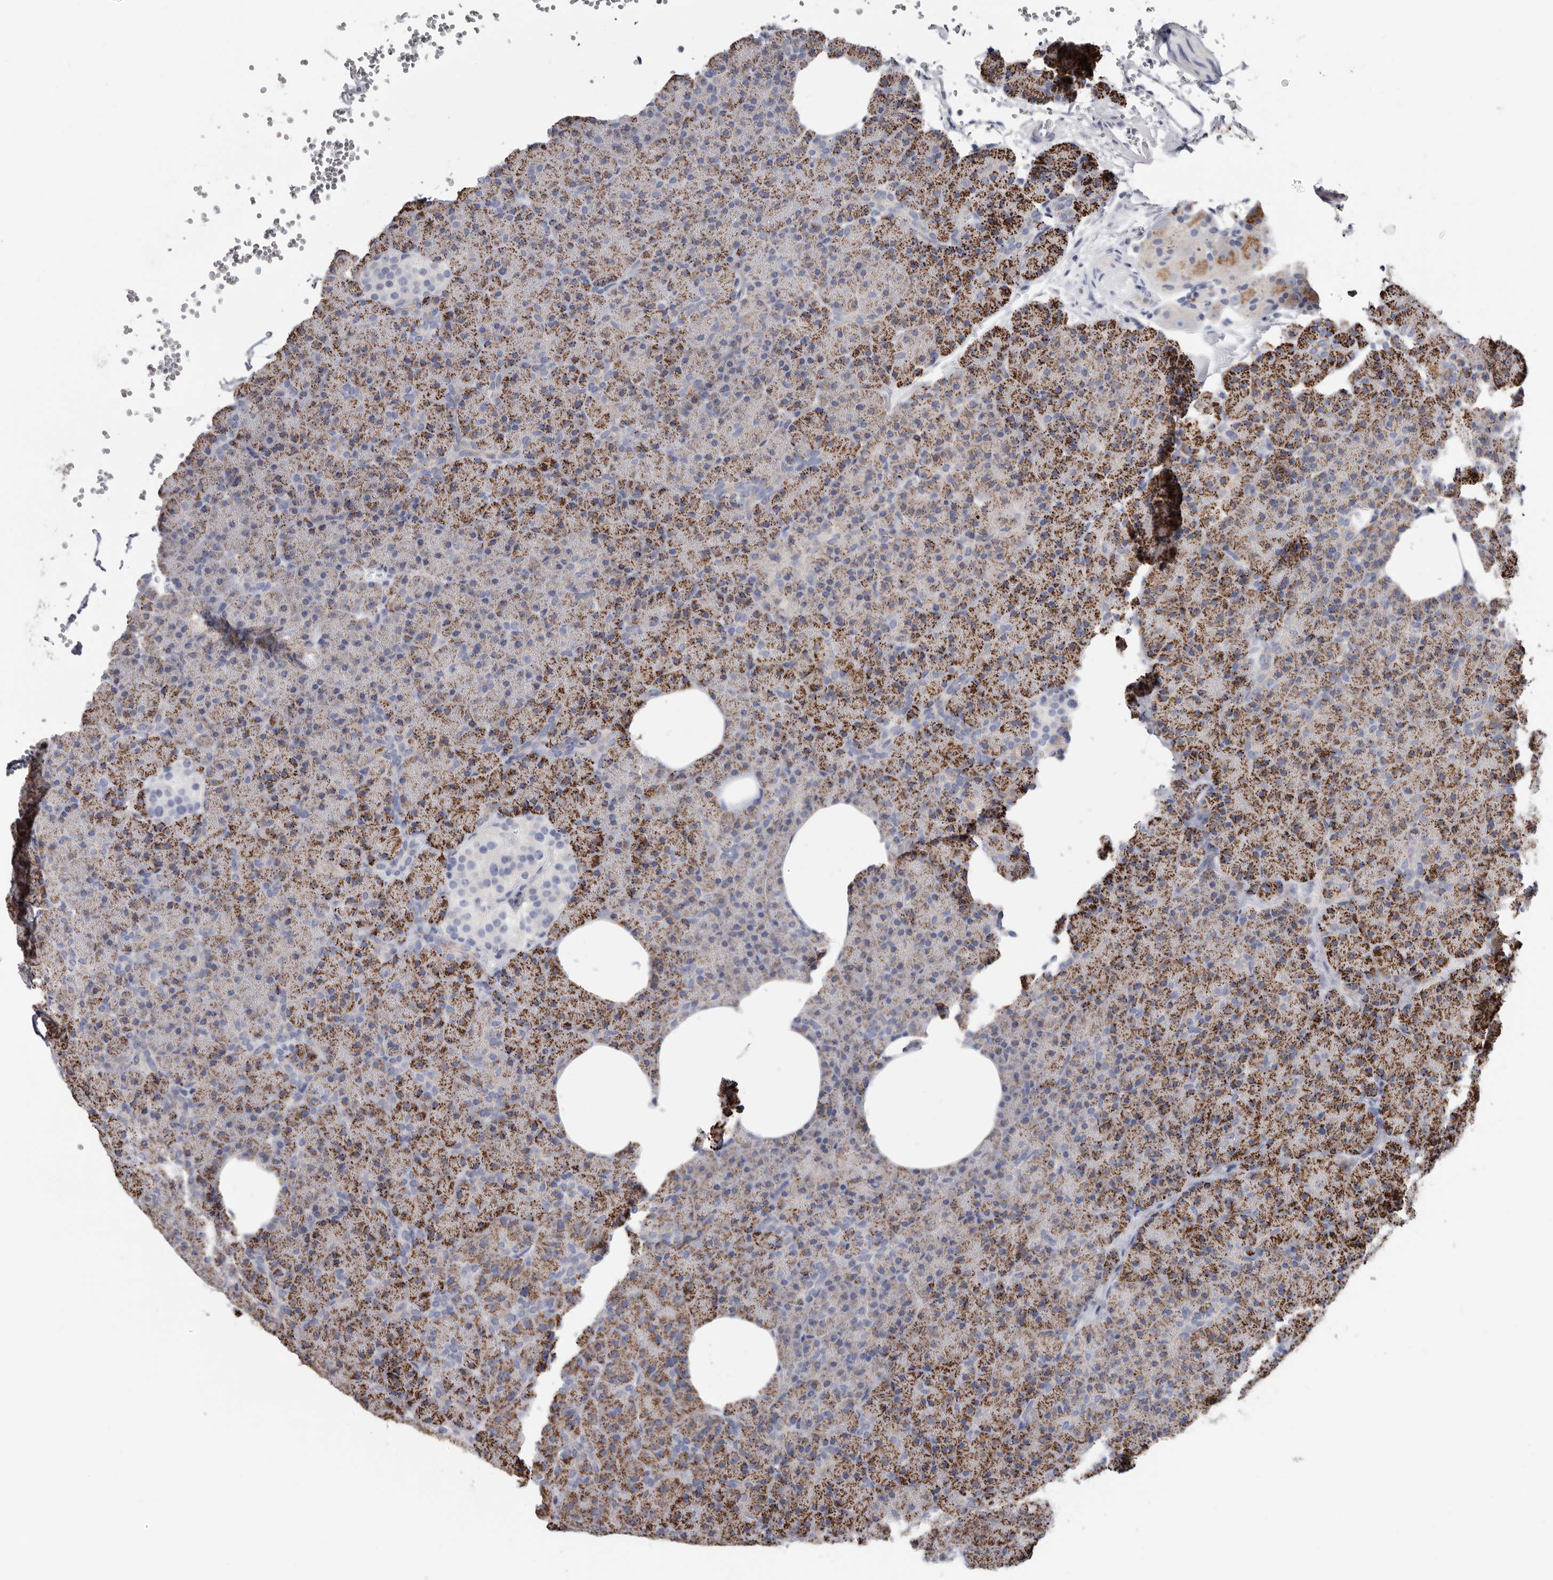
{"staining": {"intensity": "strong", "quantity": ">75%", "location": "cytoplasmic/membranous"}, "tissue": "pancreas", "cell_type": "Exocrine glandular cells", "image_type": "normal", "snomed": [{"axis": "morphology", "description": "Normal tissue, NOS"}, {"axis": "morphology", "description": "Carcinoid, malignant, NOS"}, {"axis": "topography", "description": "Pancreas"}], "caption": "This is a histology image of immunohistochemistry (IHC) staining of normal pancreas, which shows strong positivity in the cytoplasmic/membranous of exocrine glandular cells.", "gene": "RSPO2", "patient": {"sex": "female", "age": 35}}